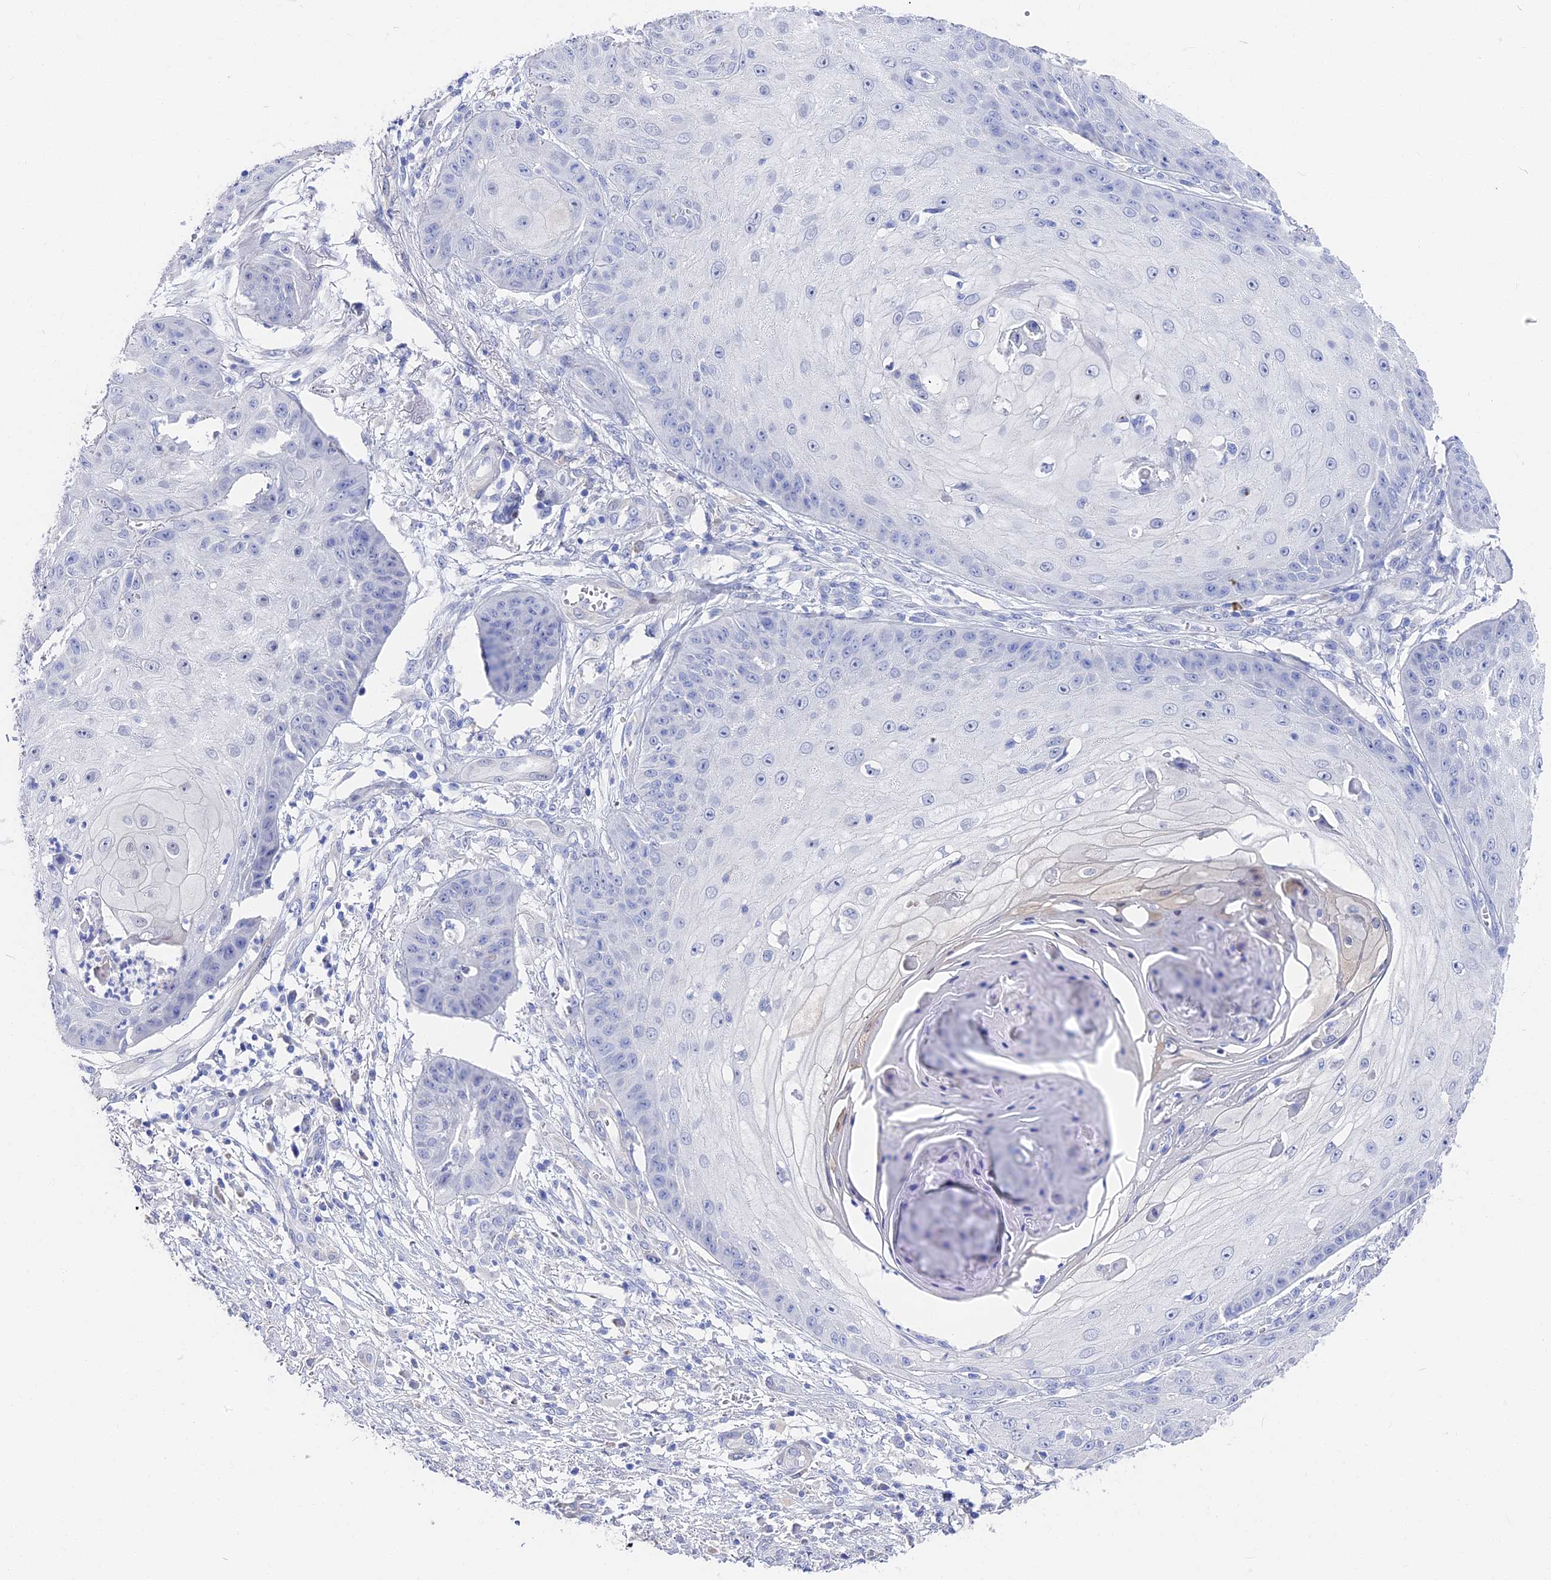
{"staining": {"intensity": "negative", "quantity": "none", "location": "none"}, "tissue": "skin cancer", "cell_type": "Tumor cells", "image_type": "cancer", "snomed": [{"axis": "morphology", "description": "Squamous cell carcinoma, NOS"}, {"axis": "topography", "description": "Skin"}], "caption": "This photomicrograph is of skin squamous cell carcinoma stained with immunohistochemistry (IHC) to label a protein in brown with the nuclei are counter-stained blue. There is no staining in tumor cells.", "gene": "VPS33B", "patient": {"sex": "male", "age": 70}}